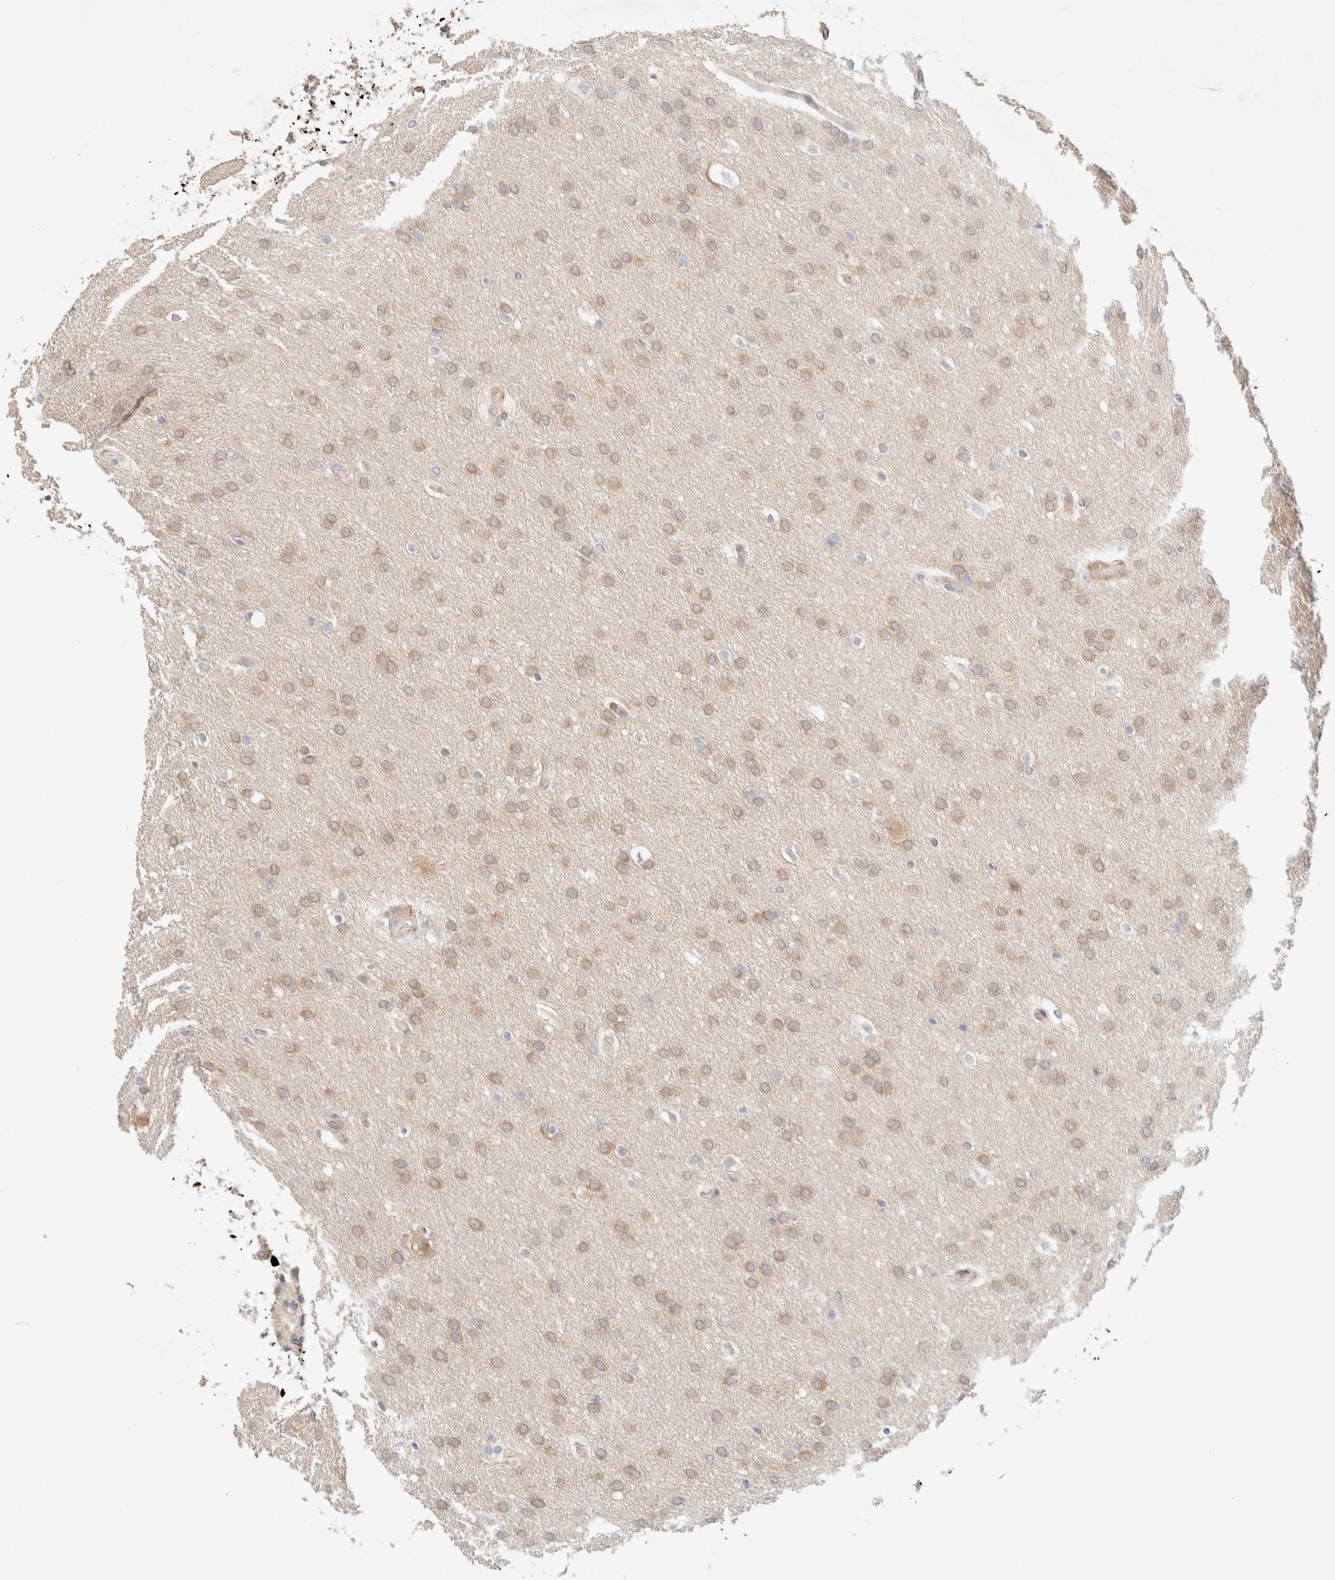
{"staining": {"intensity": "weak", "quantity": ">75%", "location": "cytoplasmic/membranous"}, "tissue": "glioma", "cell_type": "Tumor cells", "image_type": "cancer", "snomed": [{"axis": "morphology", "description": "Glioma, malignant, Low grade"}, {"axis": "topography", "description": "Brain"}], "caption": "Immunohistochemical staining of human glioma demonstrates weak cytoplasmic/membranous protein expression in about >75% of tumor cells.", "gene": "CSNK1E", "patient": {"sex": "female", "age": 37}}